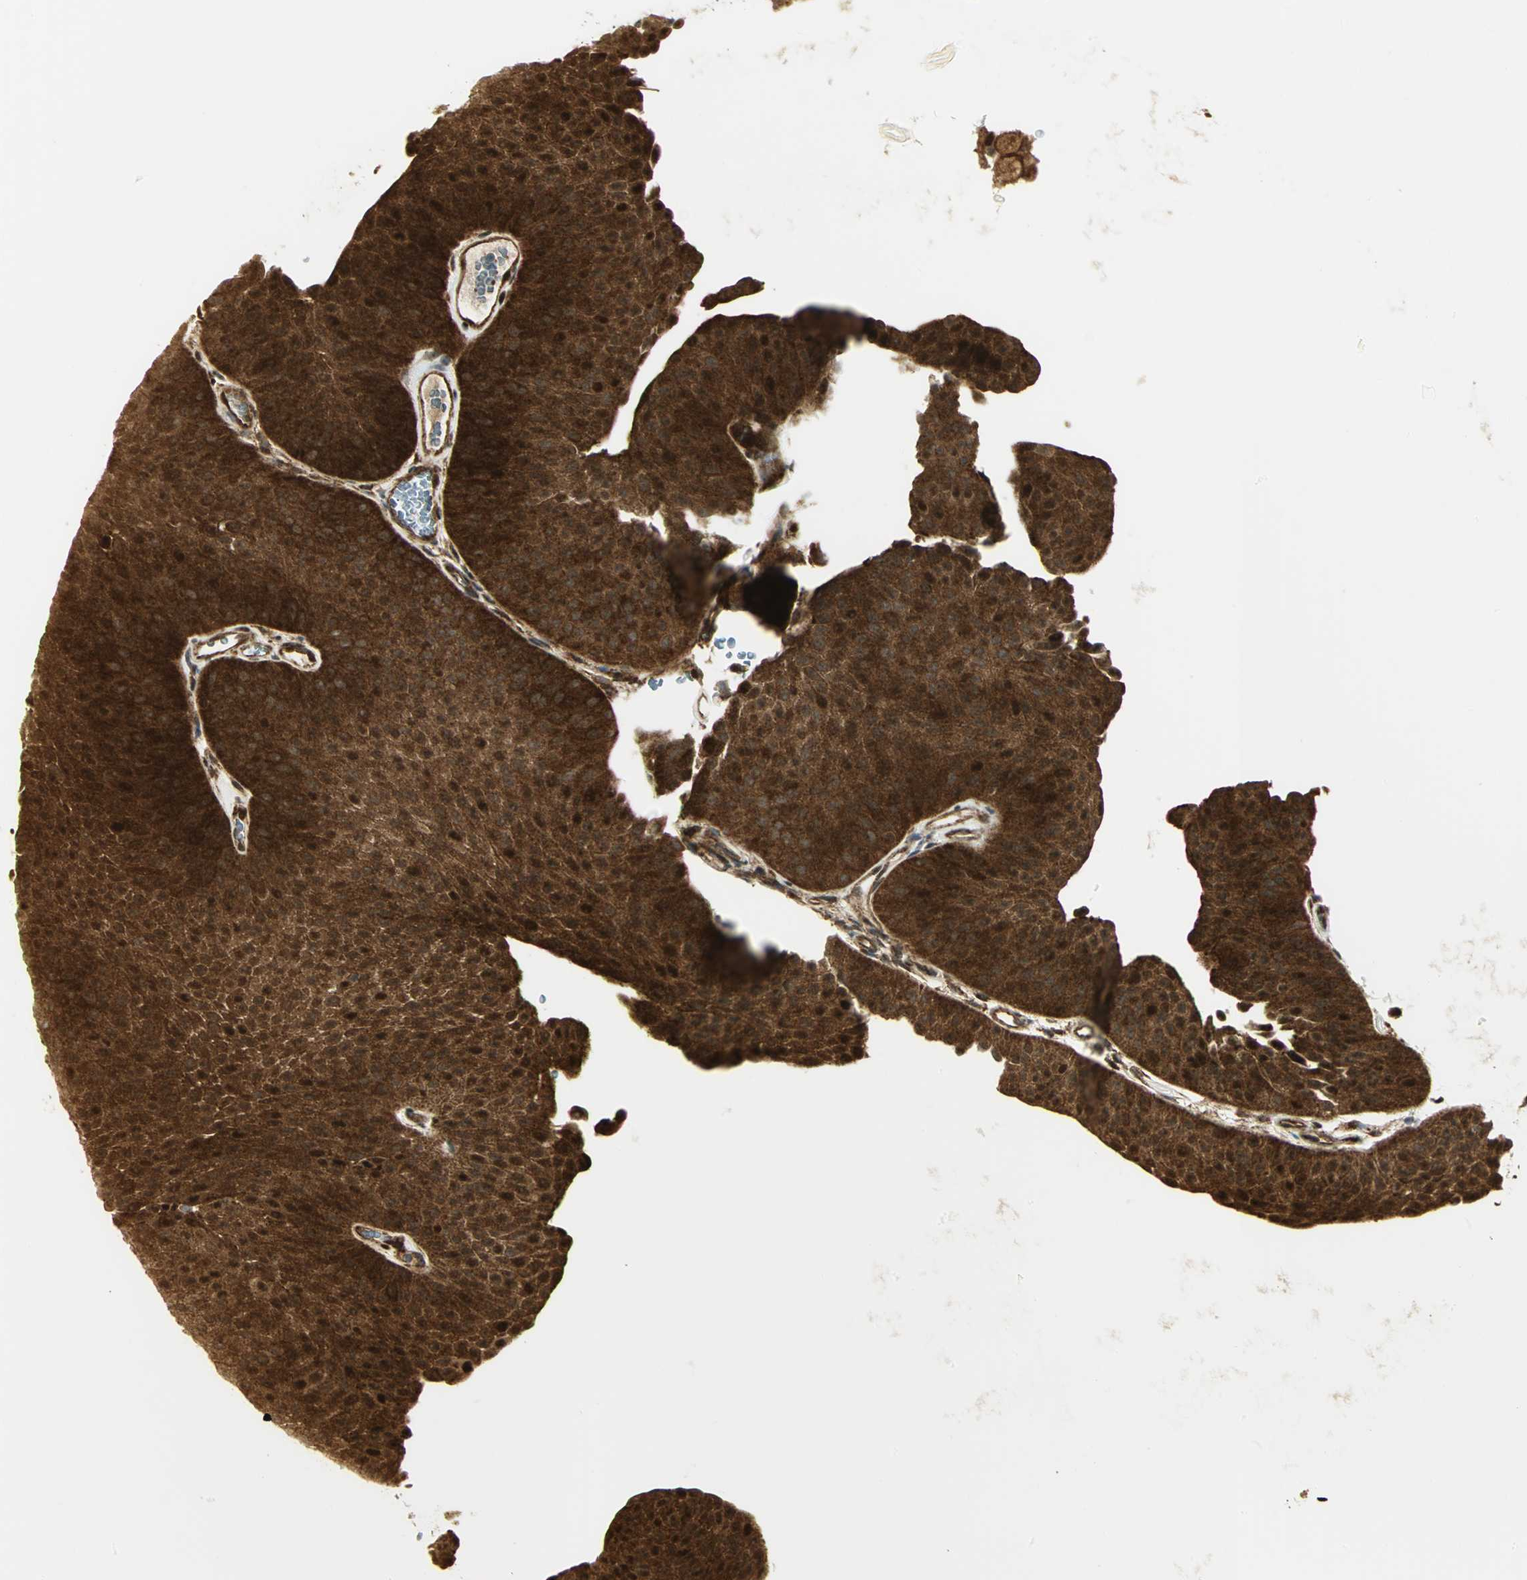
{"staining": {"intensity": "strong", "quantity": ">75%", "location": "cytoplasmic/membranous,nuclear"}, "tissue": "urothelial cancer", "cell_type": "Tumor cells", "image_type": "cancer", "snomed": [{"axis": "morphology", "description": "Urothelial carcinoma, Low grade"}, {"axis": "topography", "description": "Urinary bladder"}], "caption": "Immunohistochemistry (IHC) histopathology image of urothelial cancer stained for a protein (brown), which reveals high levels of strong cytoplasmic/membranous and nuclear staining in about >75% of tumor cells.", "gene": "EEA1", "patient": {"sex": "female", "age": 60}}